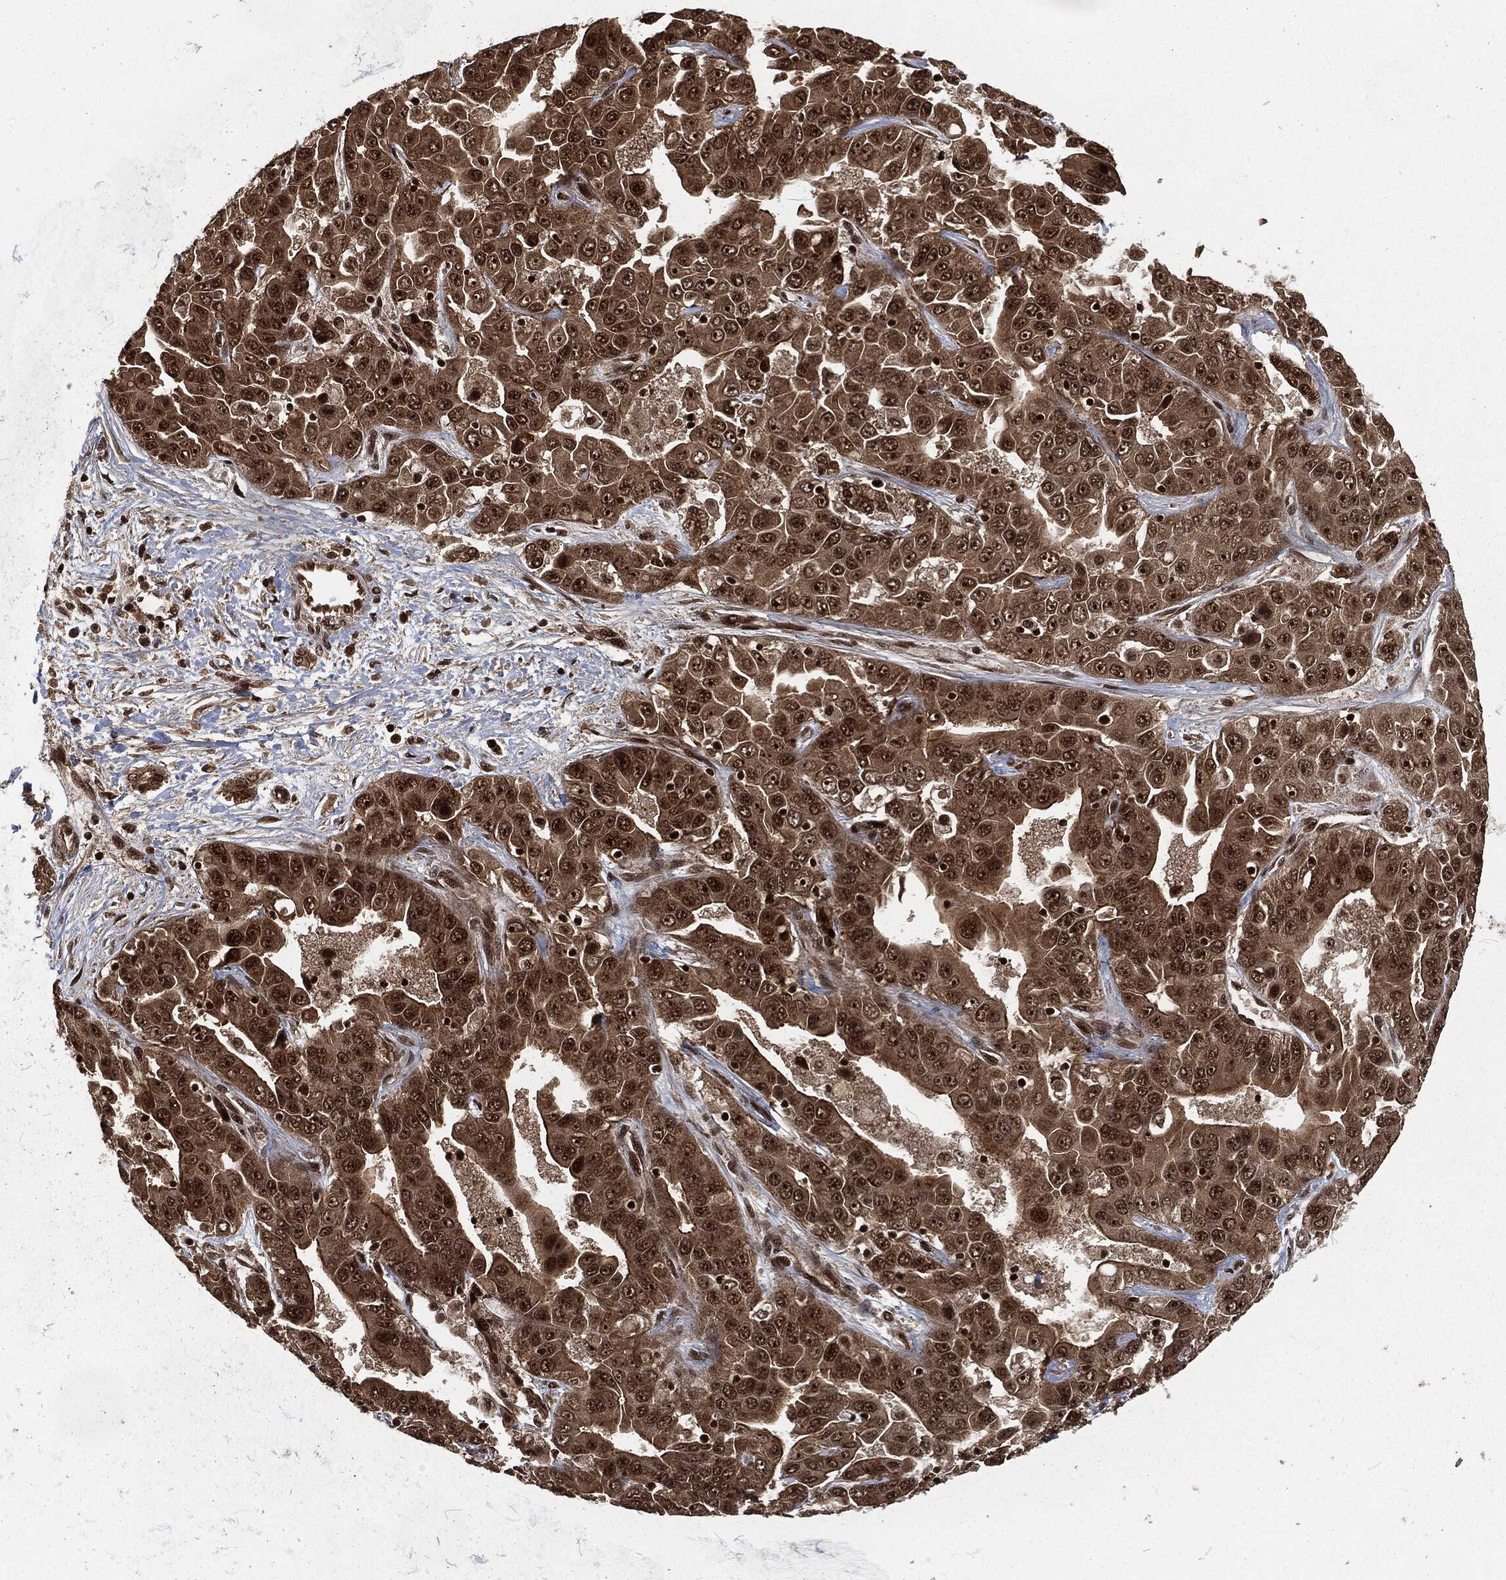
{"staining": {"intensity": "strong", "quantity": "25%-75%", "location": "cytoplasmic/membranous,nuclear"}, "tissue": "liver cancer", "cell_type": "Tumor cells", "image_type": "cancer", "snomed": [{"axis": "morphology", "description": "Cholangiocarcinoma"}, {"axis": "topography", "description": "Liver"}], "caption": "Liver cancer (cholangiocarcinoma) stained with DAB immunohistochemistry displays high levels of strong cytoplasmic/membranous and nuclear expression in about 25%-75% of tumor cells. (Brightfield microscopy of DAB IHC at high magnification).", "gene": "NGRN", "patient": {"sex": "female", "age": 52}}